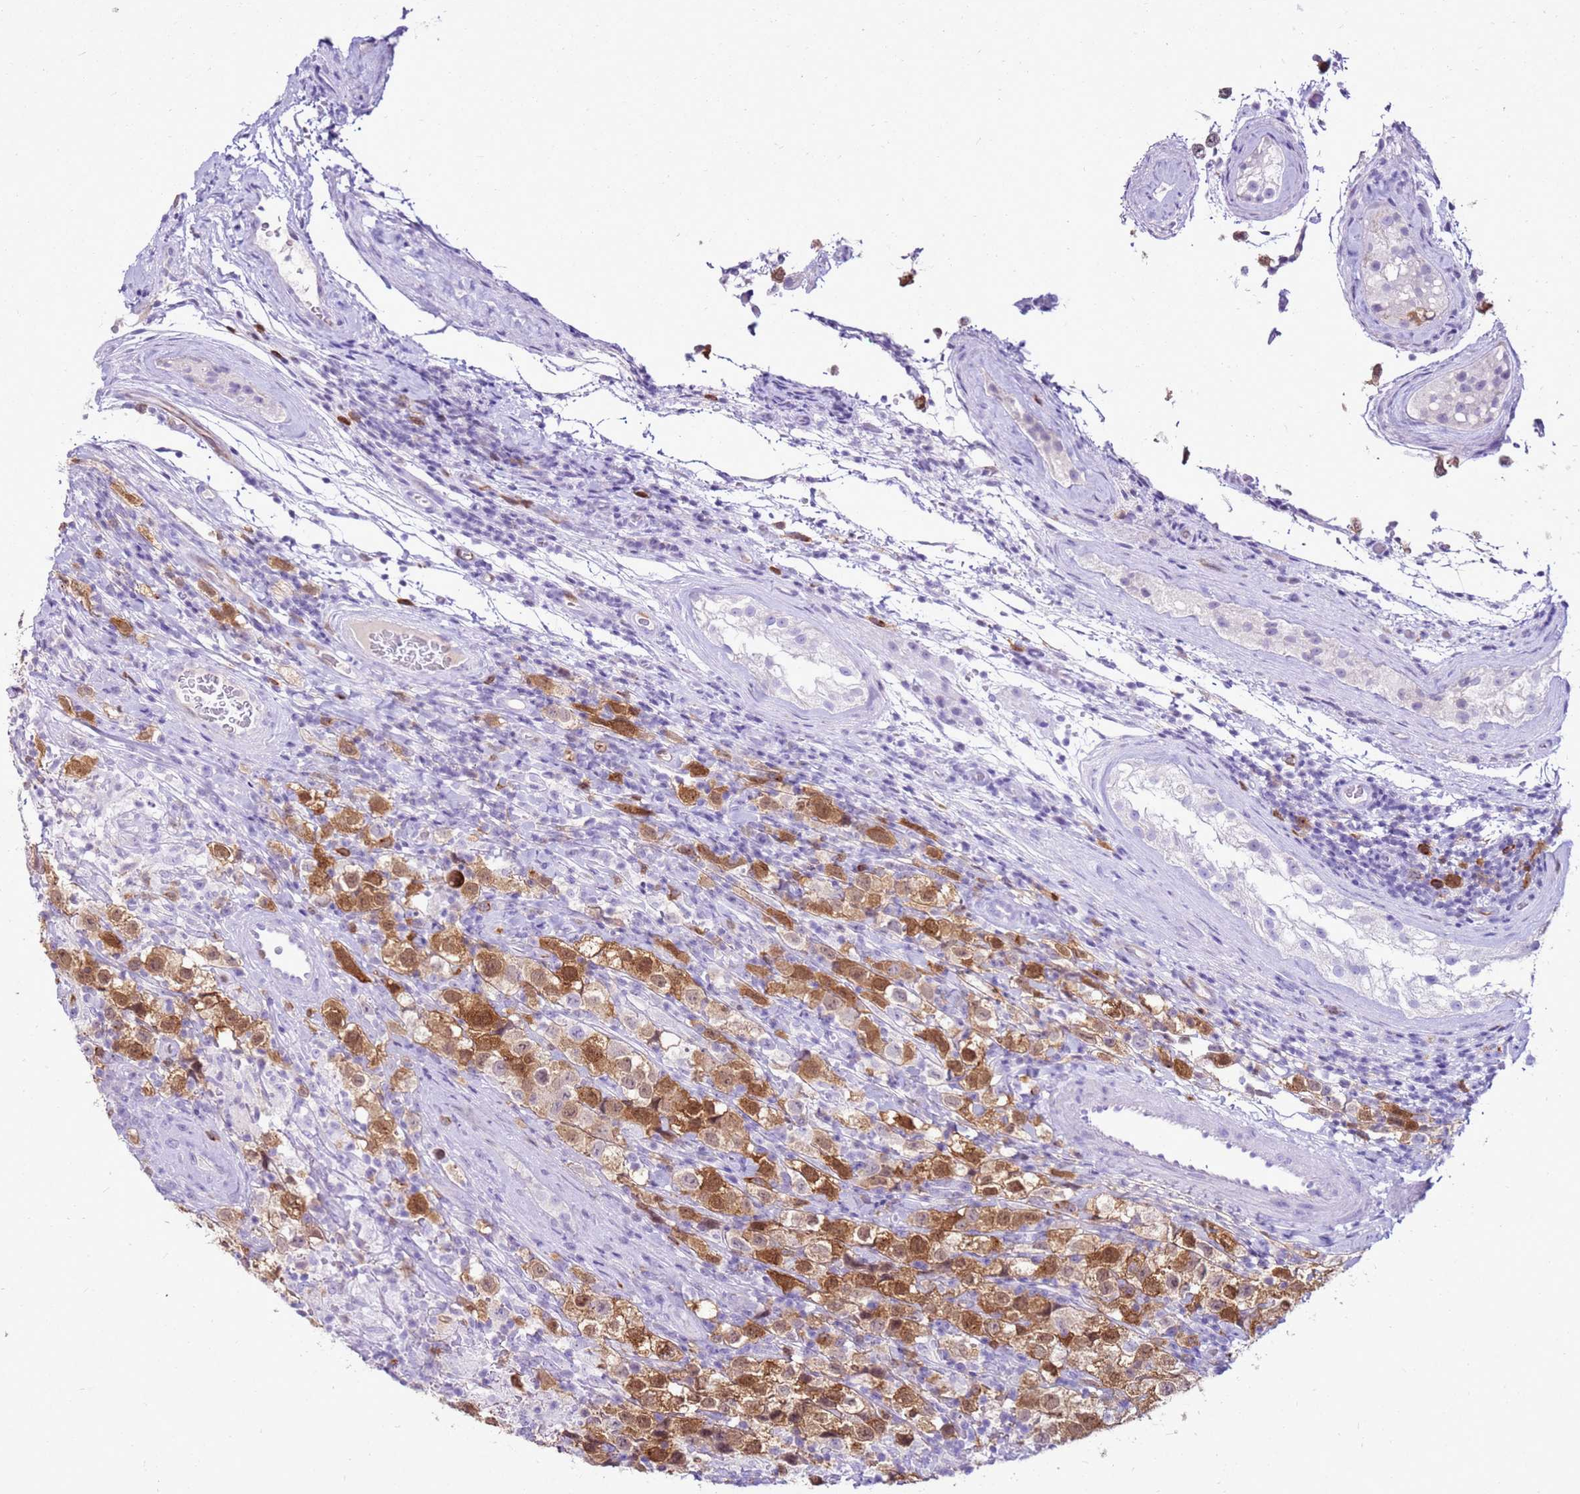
{"staining": {"intensity": "strong", "quantity": ">75%", "location": "cytoplasmic/membranous,nuclear"}, "tissue": "testis cancer", "cell_type": "Tumor cells", "image_type": "cancer", "snomed": [{"axis": "morphology", "description": "Seminoma, NOS"}, {"axis": "morphology", "description": "Carcinoma, Embryonal, NOS"}, {"axis": "topography", "description": "Testis"}], "caption": "Testis cancer stained with a protein marker displays strong staining in tumor cells.", "gene": "SPC25", "patient": {"sex": "male", "age": 41}}